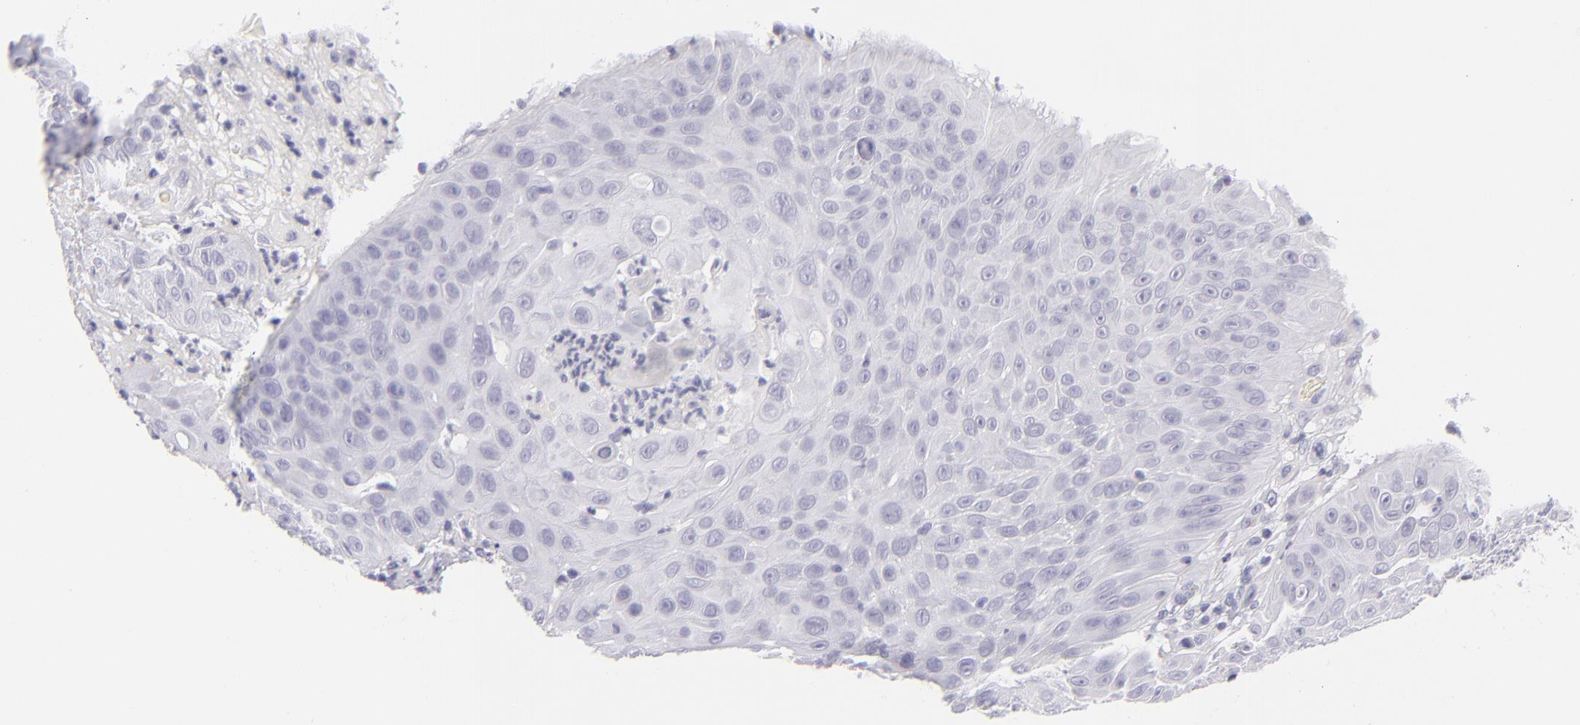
{"staining": {"intensity": "negative", "quantity": "none", "location": "none"}, "tissue": "skin cancer", "cell_type": "Tumor cells", "image_type": "cancer", "snomed": [{"axis": "morphology", "description": "Squamous cell carcinoma, NOS"}, {"axis": "topography", "description": "Skin"}], "caption": "This is an immunohistochemistry image of squamous cell carcinoma (skin). There is no positivity in tumor cells.", "gene": "VIL1", "patient": {"sex": "male", "age": 82}}